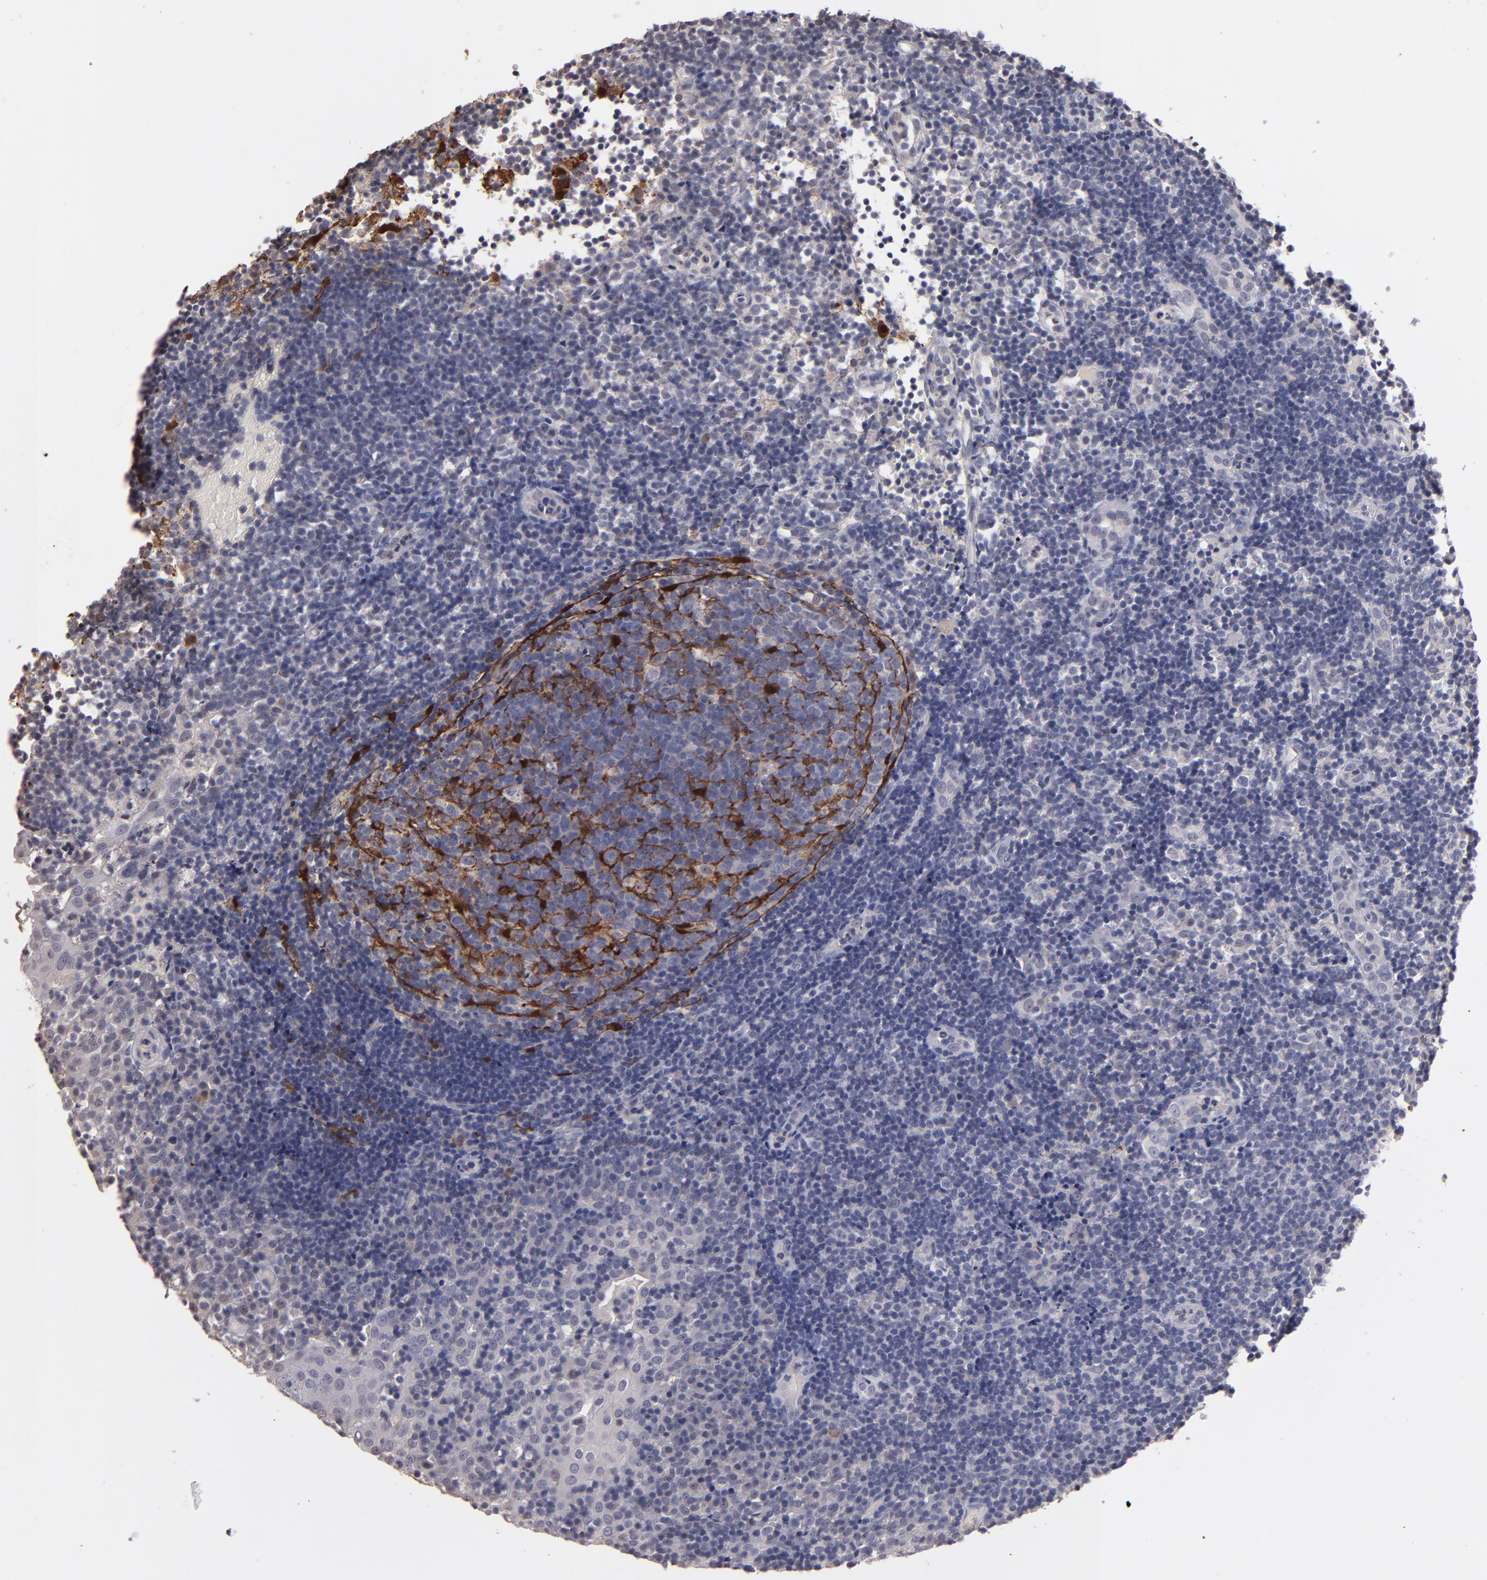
{"staining": {"intensity": "strong", "quantity": "<25%", "location": "cytoplasmic/membranous,nuclear"}, "tissue": "tonsil", "cell_type": "Germinal center cells", "image_type": "normal", "snomed": [{"axis": "morphology", "description": "Normal tissue, NOS"}, {"axis": "topography", "description": "Tonsil"}], "caption": "Immunohistochemistry (IHC) (DAB) staining of benign tonsil reveals strong cytoplasmic/membranous,nuclear protein positivity in approximately <25% of germinal center cells.", "gene": "S100A1", "patient": {"sex": "female", "age": 40}}